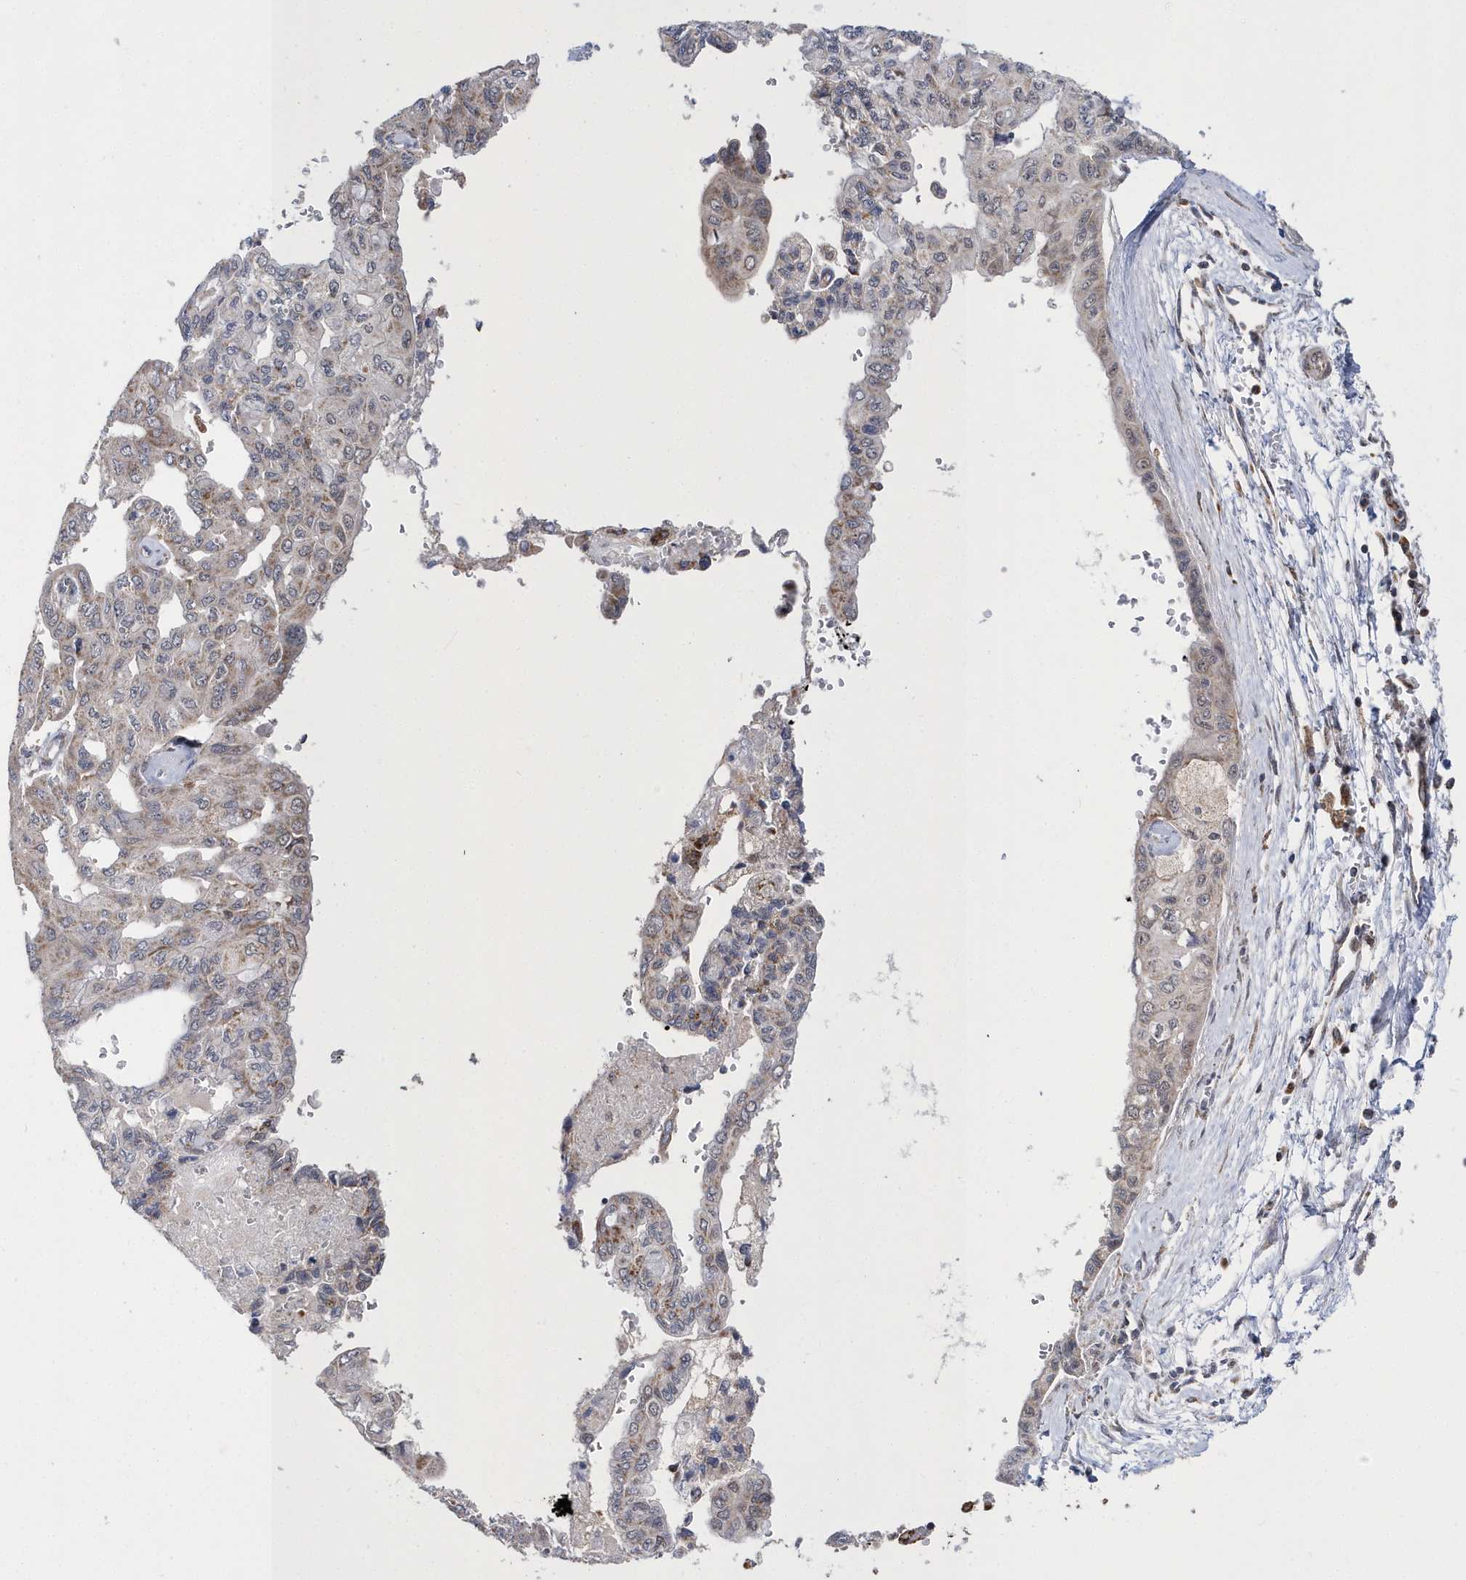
{"staining": {"intensity": "weak", "quantity": "<25%", "location": "cytoplasmic/membranous"}, "tissue": "pancreatic cancer", "cell_type": "Tumor cells", "image_type": "cancer", "snomed": [{"axis": "morphology", "description": "Adenocarcinoma, NOS"}, {"axis": "topography", "description": "Pancreas"}], "caption": "The immunohistochemistry (IHC) micrograph has no significant positivity in tumor cells of pancreatic cancer tissue.", "gene": "SPATA5", "patient": {"sex": "male", "age": 51}}